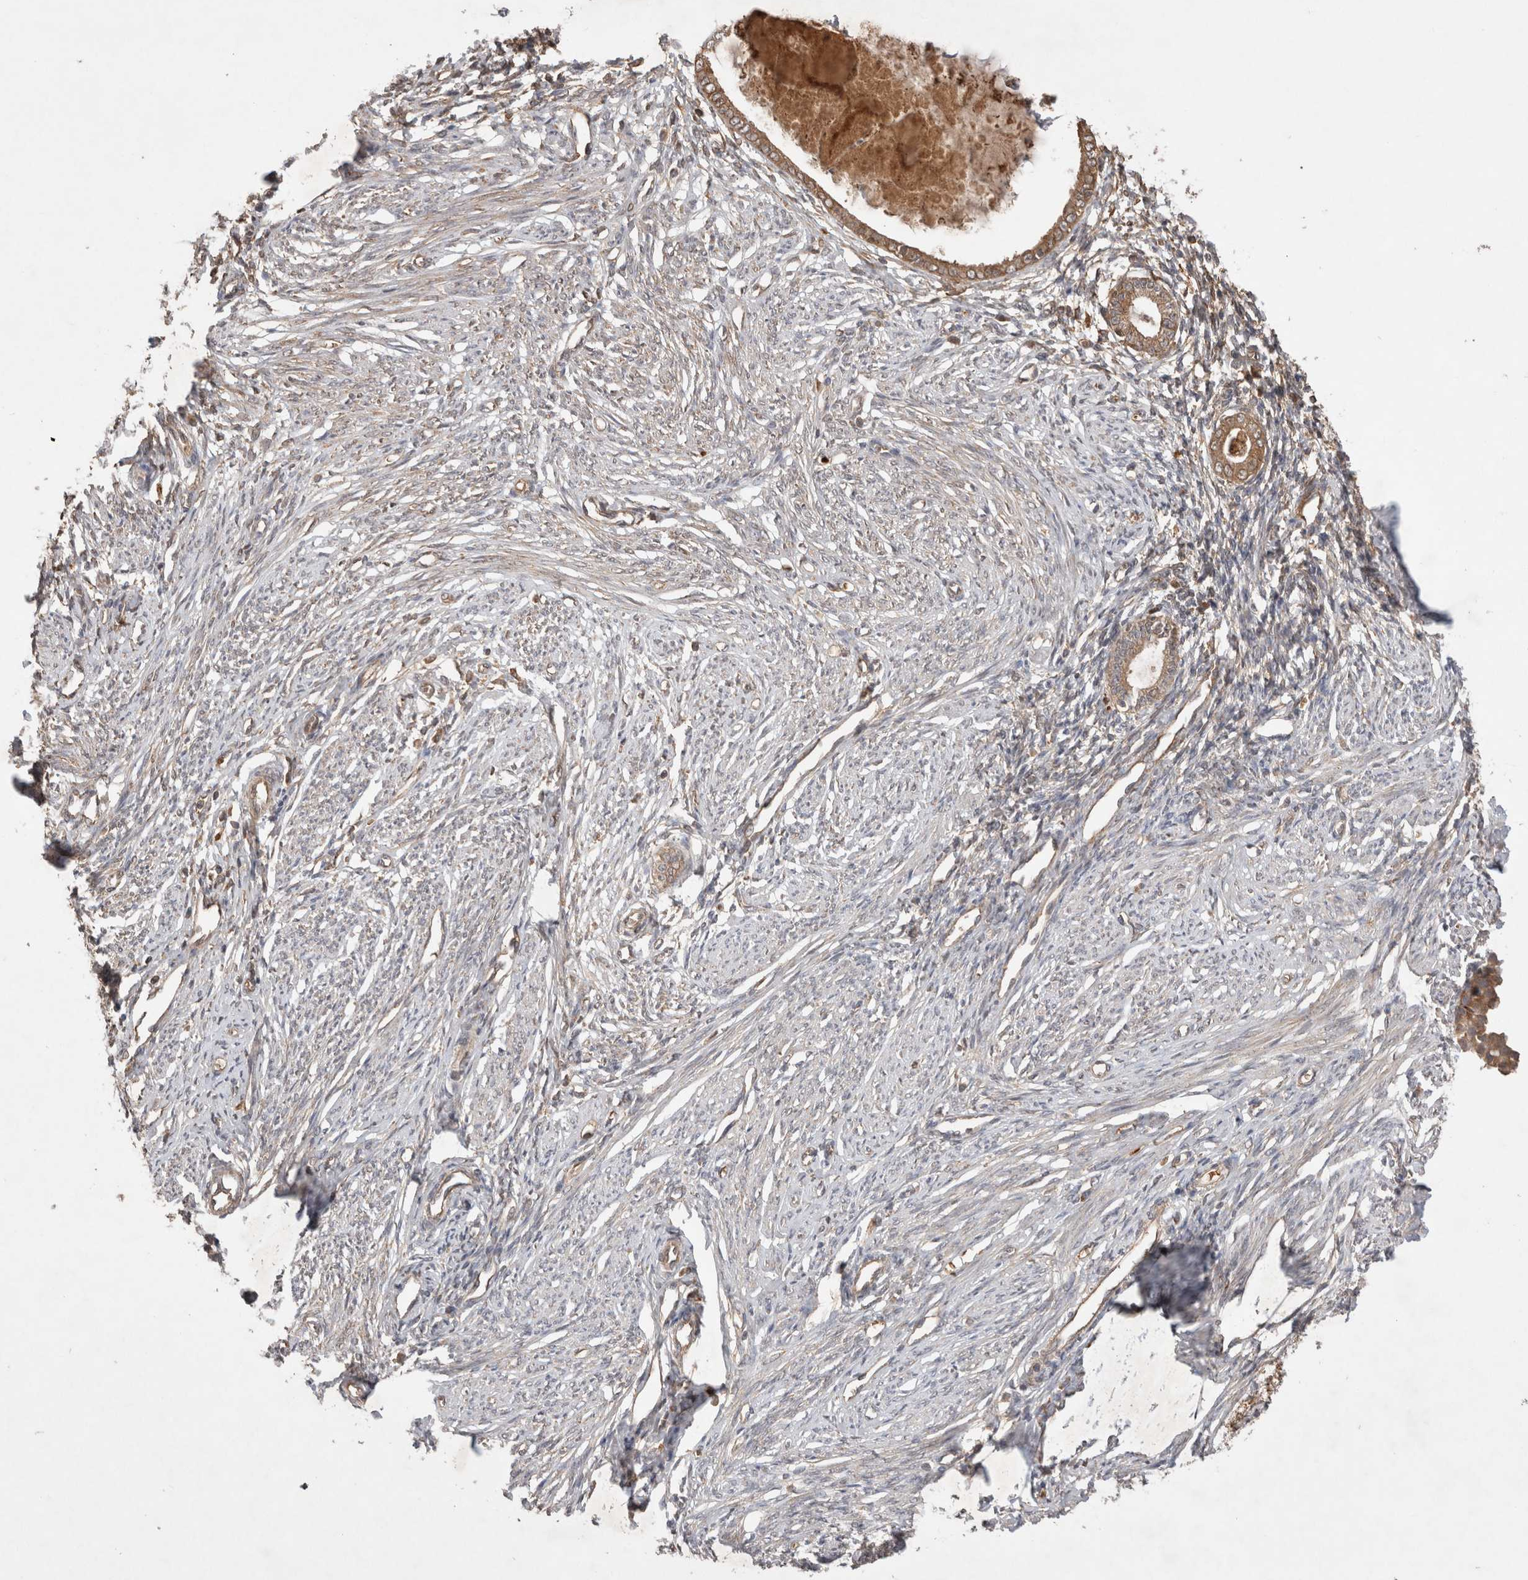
{"staining": {"intensity": "moderate", "quantity": "<25%", "location": "cytoplasmic/membranous"}, "tissue": "endometrium", "cell_type": "Cells in endometrial stroma", "image_type": "normal", "snomed": [{"axis": "morphology", "description": "Normal tissue, NOS"}, {"axis": "topography", "description": "Endometrium"}], "caption": "DAB immunohistochemical staining of benign human endometrium demonstrates moderate cytoplasmic/membranous protein positivity in approximately <25% of cells in endometrial stroma. The protein of interest is stained brown, and the nuclei are stained in blue (DAB IHC with brightfield microscopy, high magnification).", "gene": "FAM221A", "patient": {"sex": "female", "age": 56}}